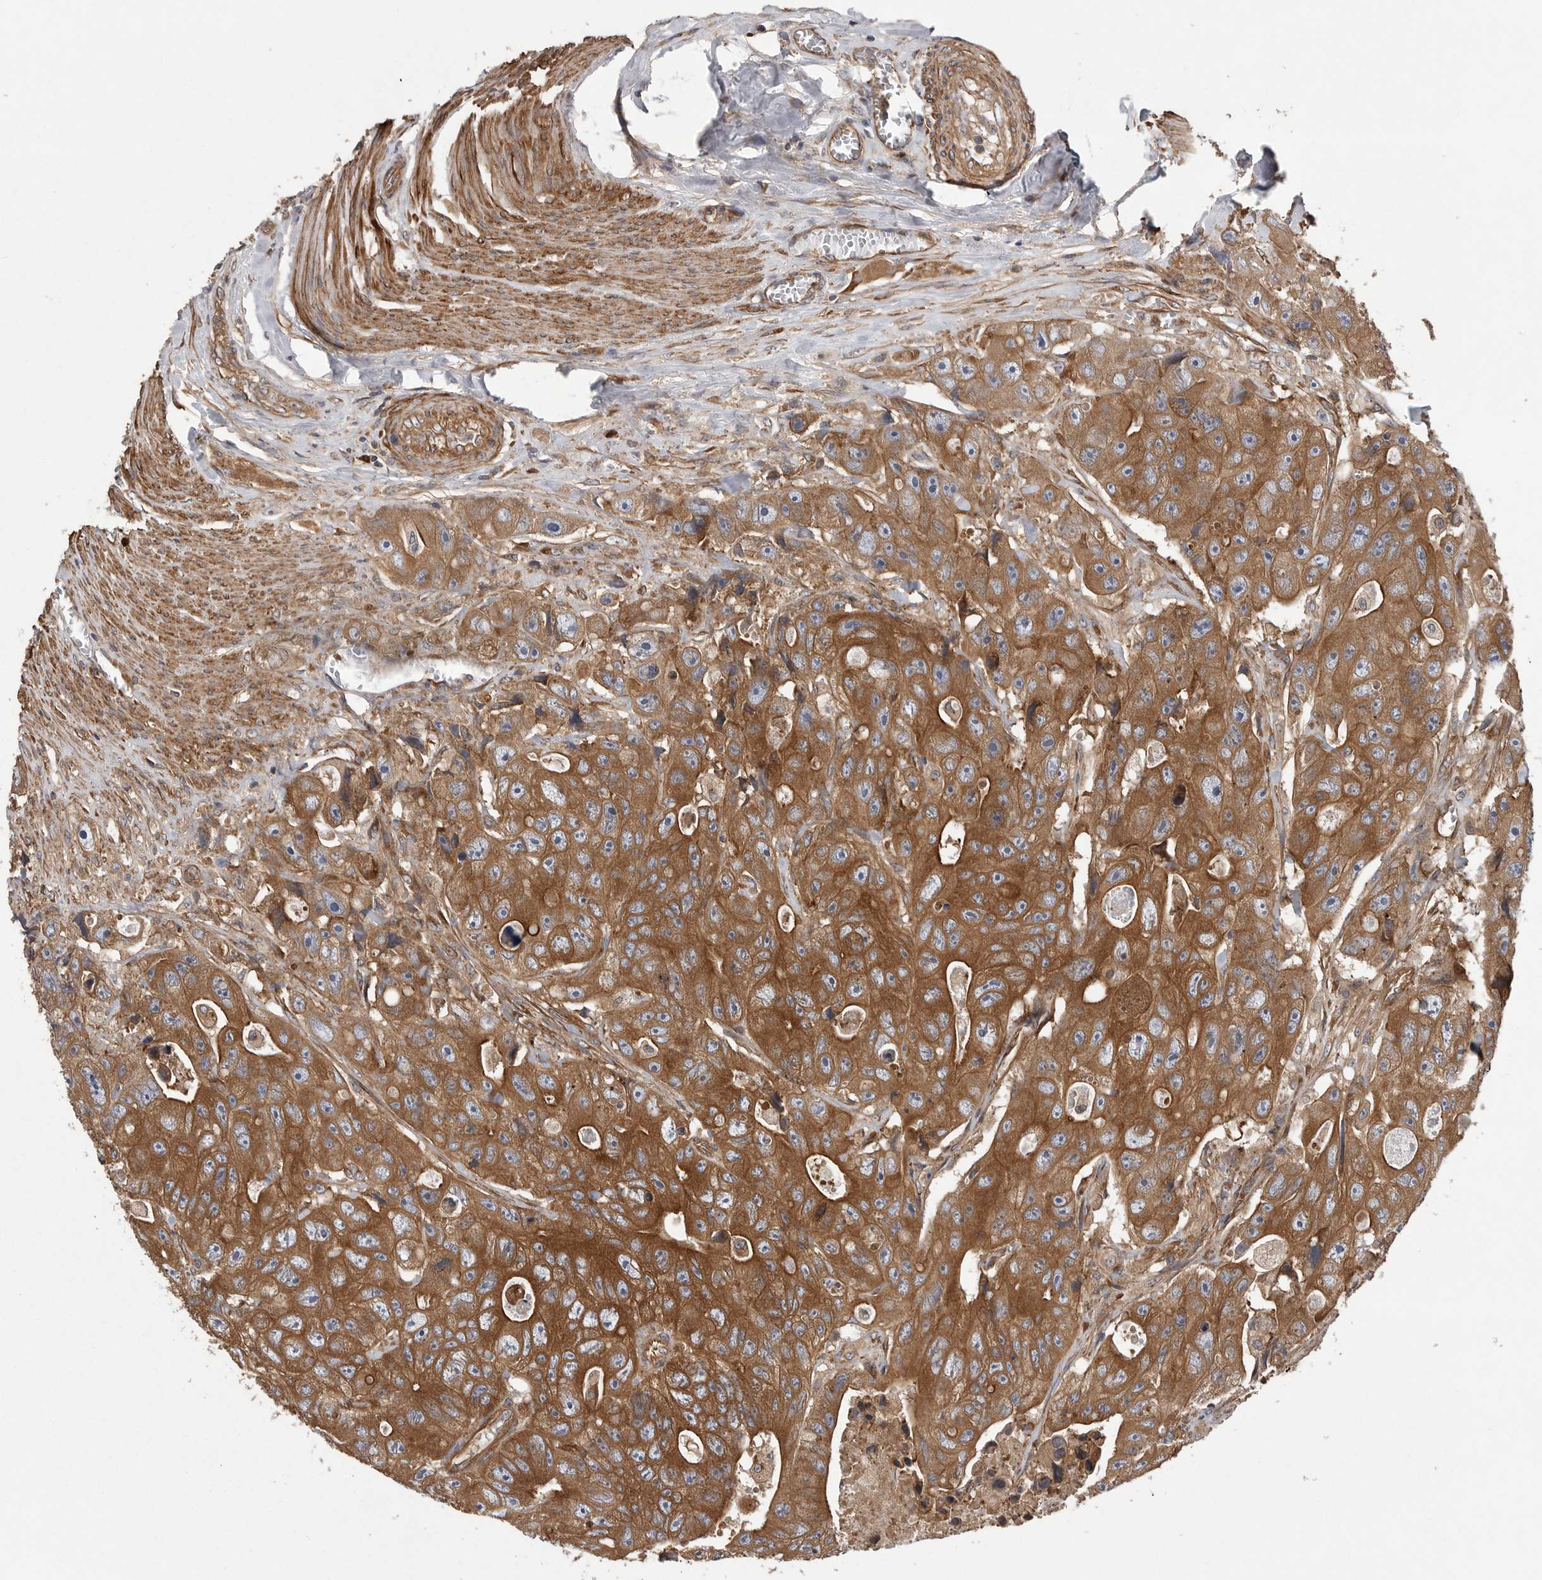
{"staining": {"intensity": "strong", "quantity": "25%-75%", "location": "cytoplasmic/membranous"}, "tissue": "colorectal cancer", "cell_type": "Tumor cells", "image_type": "cancer", "snomed": [{"axis": "morphology", "description": "Adenocarcinoma, NOS"}, {"axis": "topography", "description": "Colon"}], "caption": "Colorectal cancer stained with a protein marker shows strong staining in tumor cells.", "gene": "OXR1", "patient": {"sex": "female", "age": 46}}